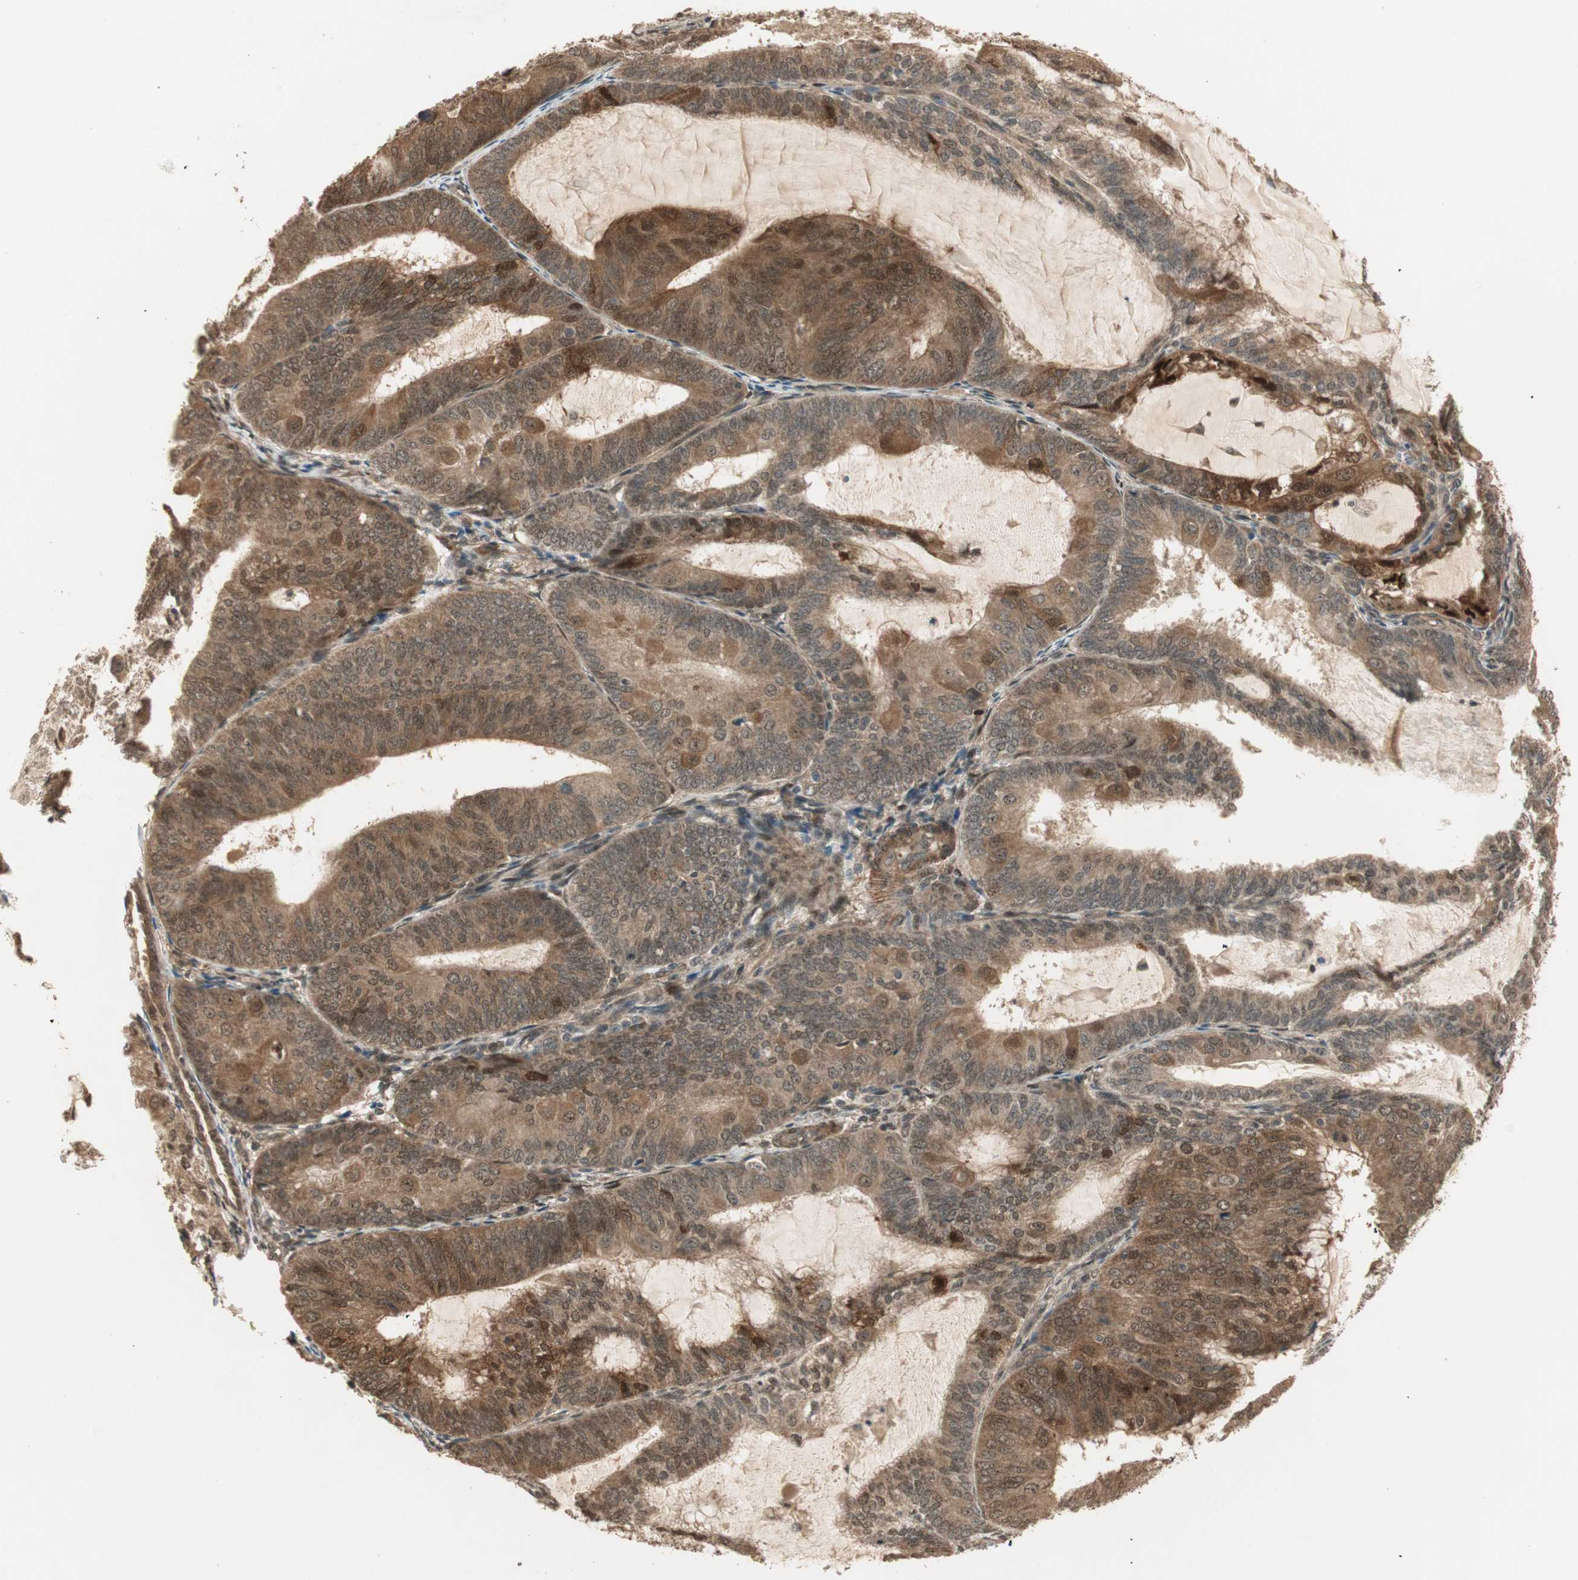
{"staining": {"intensity": "strong", "quantity": ">75%", "location": "cytoplasmic/membranous,nuclear"}, "tissue": "endometrial cancer", "cell_type": "Tumor cells", "image_type": "cancer", "snomed": [{"axis": "morphology", "description": "Adenocarcinoma, NOS"}, {"axis": "topography", "description": "Endometrium"}], "caption": "An immunohistochemistry image of tumor tissue is shown. Protein staining in brown labels strong cytoplasmic/membranous and nuclear positivity in endometrial cancer within tumor cells.", "gene": "ZSCAN31", "patient": {"sex": "female", "age": 81}}